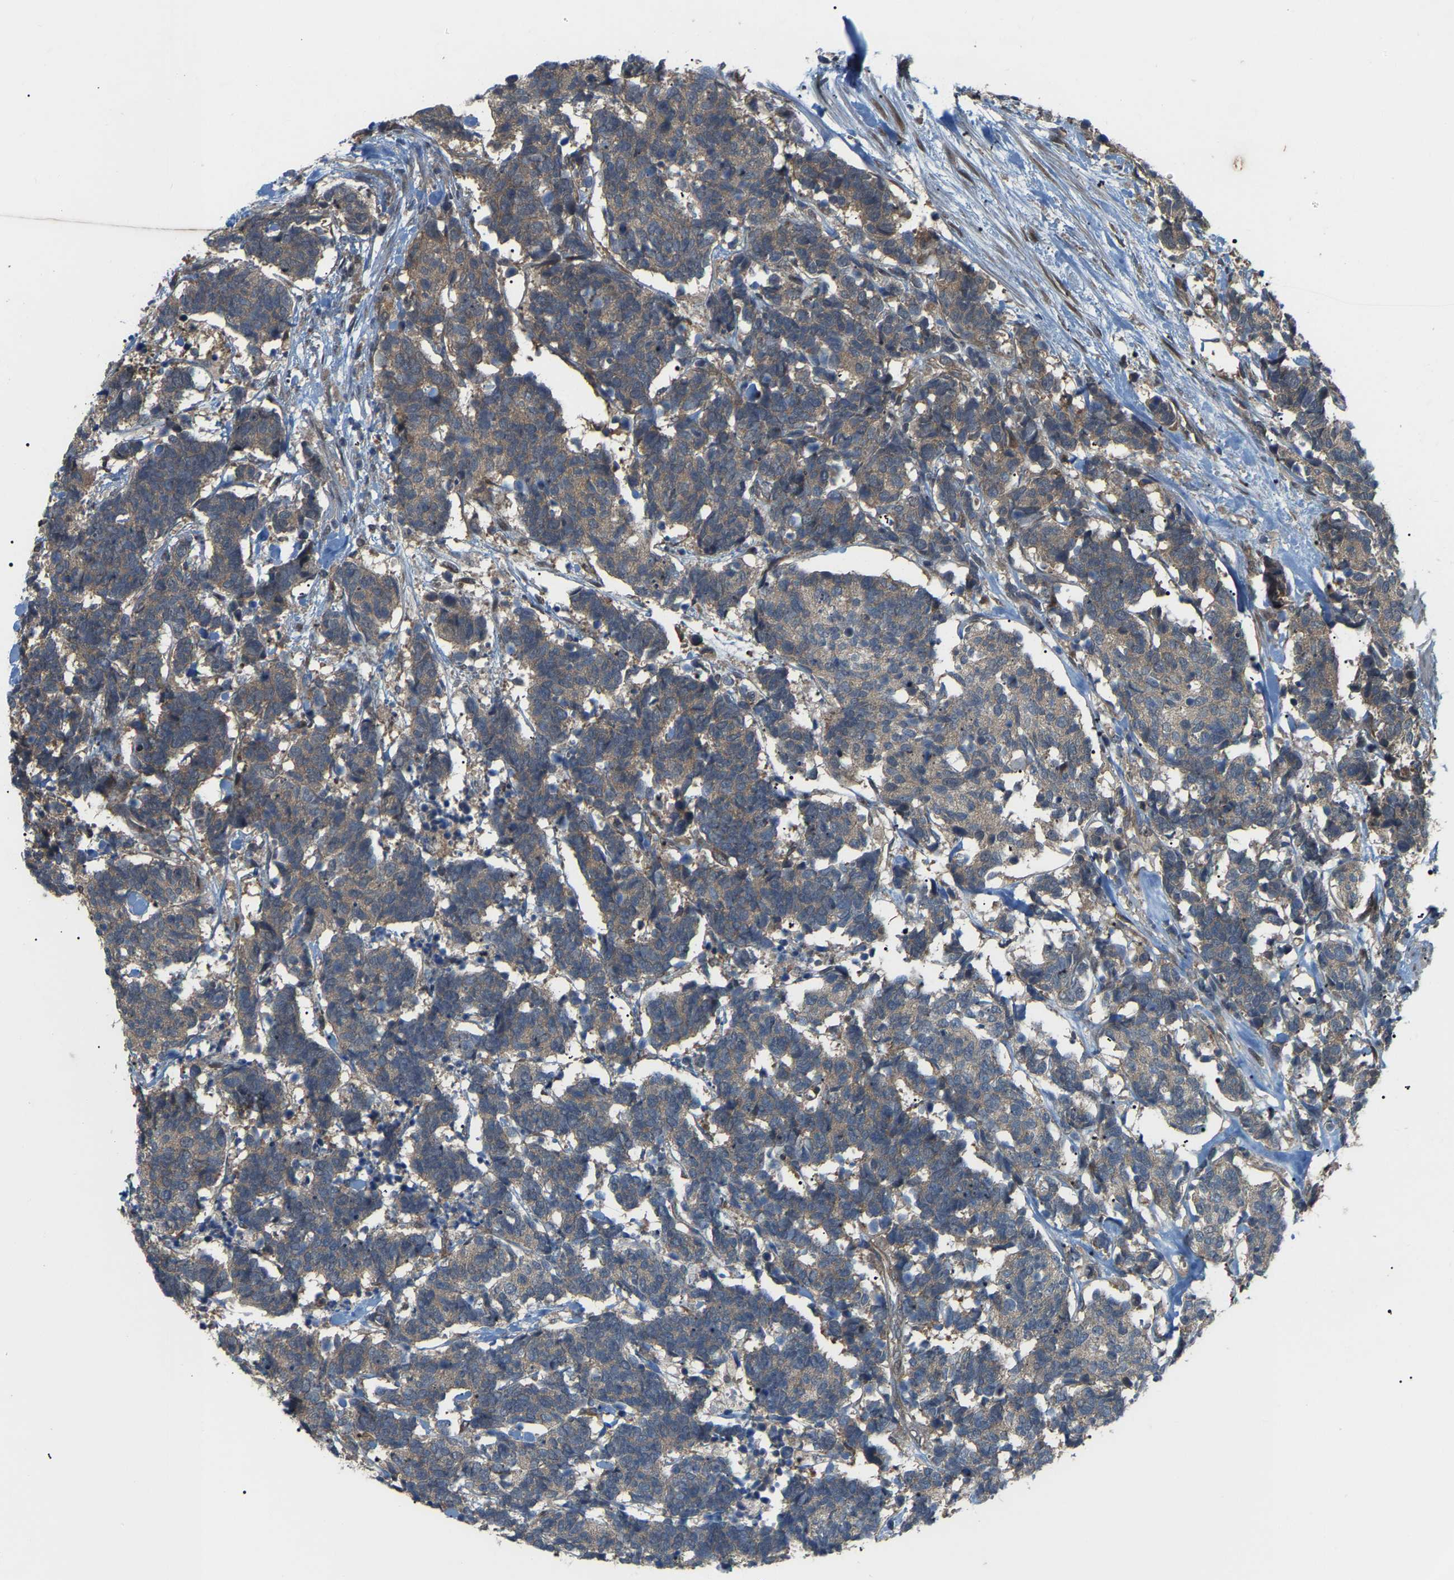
{"staining": {"intensity": "weak", "quantity": "25%-75%", "location": "cytoplasmic/membranous"}, "tissue": "carcinoid", "cell_type": "Tumor cells", "image_type": "cancer", "snomed": [{"axis": "morphology", "description": "Carcinoma, NOS"}, {"axis": "morphology", "description": "Carcinoid, malignant, NOS"}, {"axis": "topography", "description": "Urinary bladder"}], "caption": "Brown immunohistochemical staining in human carcinoid demonstrates weak cytoplasmic/membranous staining in approximately 25%-75% of tumor cells.", "gene": "CROT", "patient": {"sex": "male", "age": 57}}